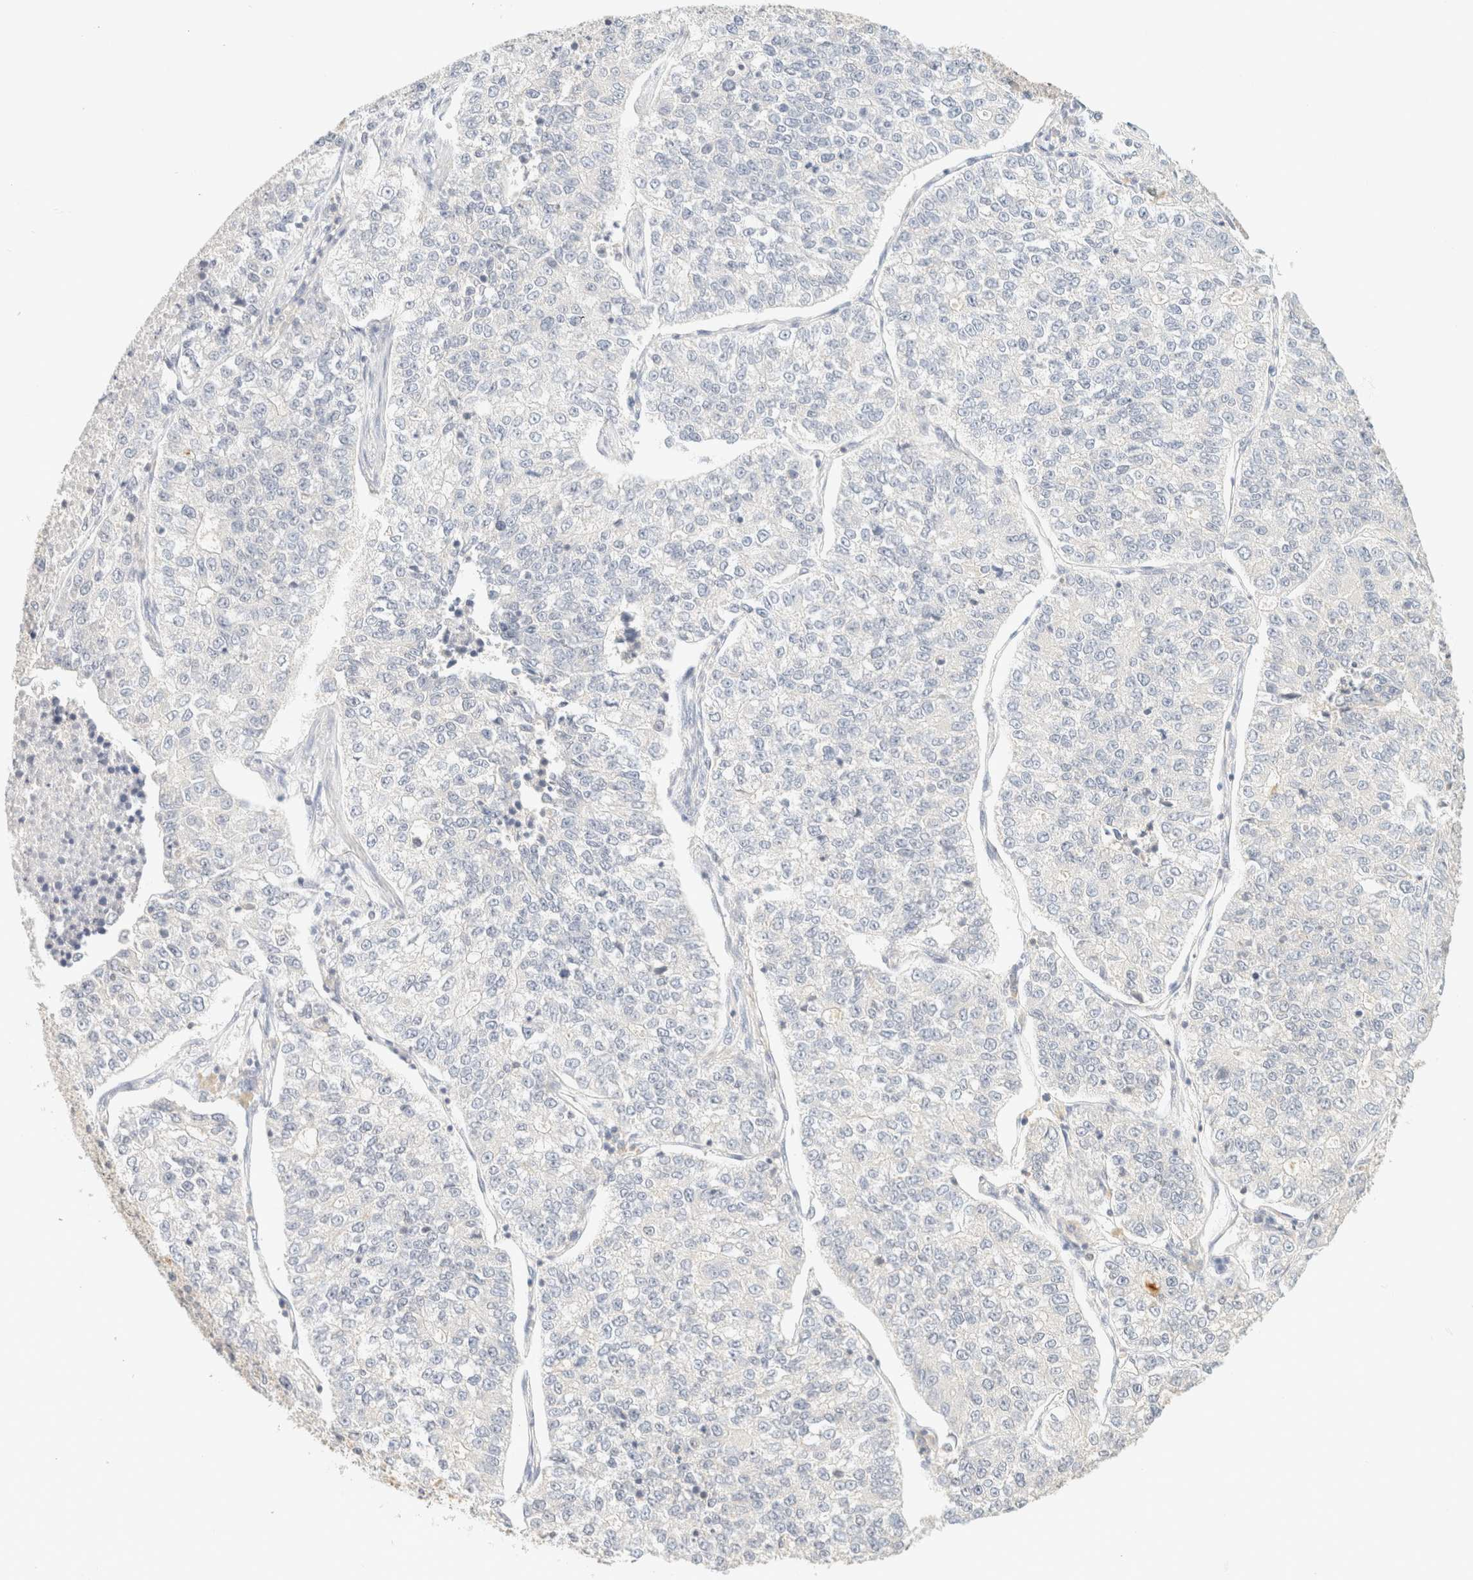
{"staining": {"intensity": "negative", "quantity": "none", "location": "none"}, "tissue": "lung cancer", "cell_type": "Tumor cells", "image_type": "cancer", "snomed": [{"axis": "morphology", "description": "Adenocarcinoma, NOS"}, {"axis": "topography", "description": "Lung"}], "caption": "High power microscopy photomicrograph of an IHC photomicrograph of lung cancer, revealing no significant expression in tumor cells.", "gene": "TIMD4", "patient": {"sex": "male", "age": 49}}